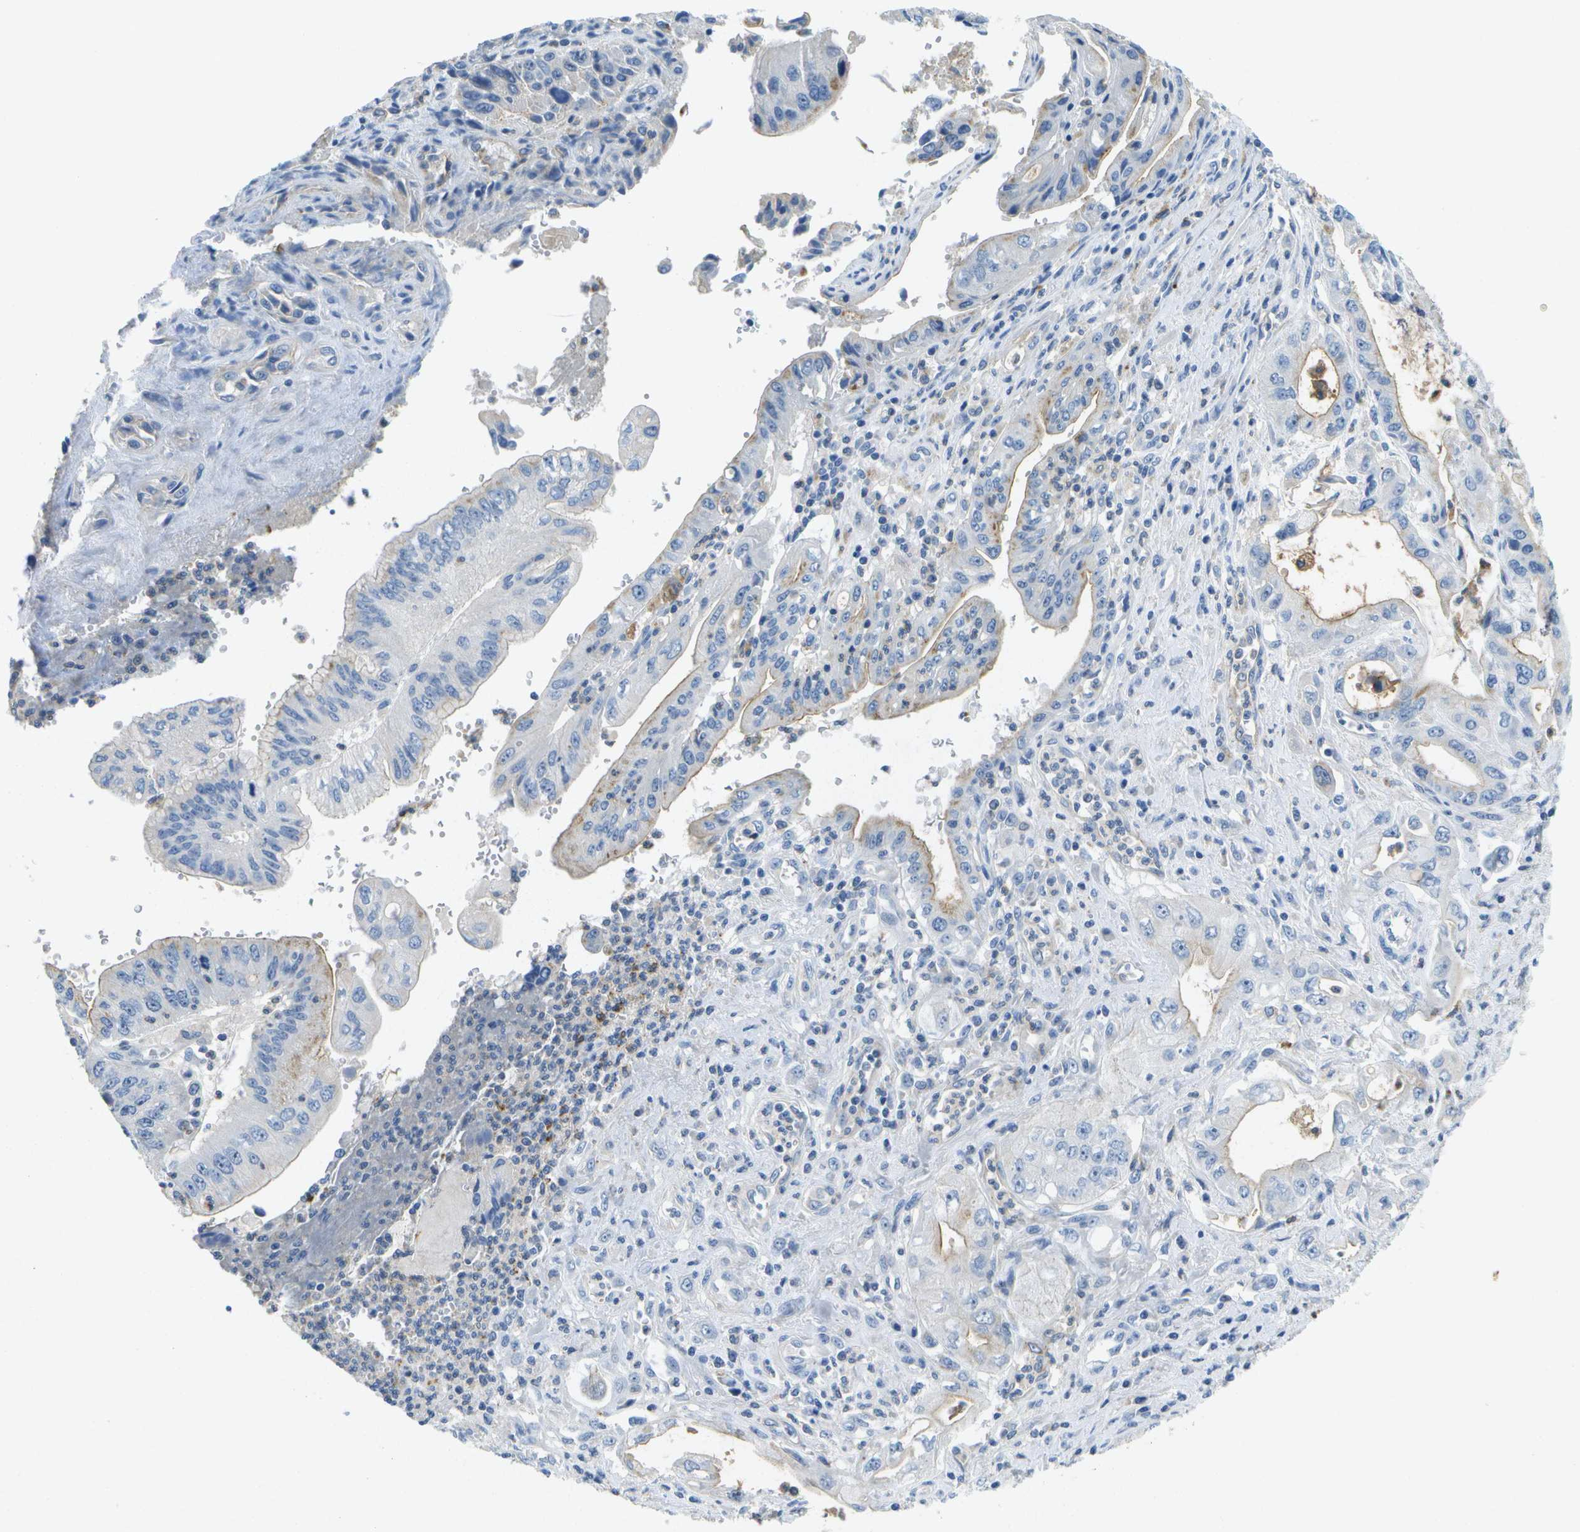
{"staining": {"intensity": "negative", "quantity": "none", "location": "none"}, "tissue": "pancreatic cancer", "cell_type": "Tumor cells", "image_type": "cancer", "snomed": [{"axis": "morphology", "description": "Adenocarcinoma, NOS"}, {"axis": "topography", "description": "Pancreas"}], "caption": "IHC of human pancreatic cancer (adenocarcinoma) reveals no expression in tumor cells. (Brightfield microscopy of DAB IHC at high magnification).", "gene": "LIPG", "patient": {"sex": "female", "age": 73}}